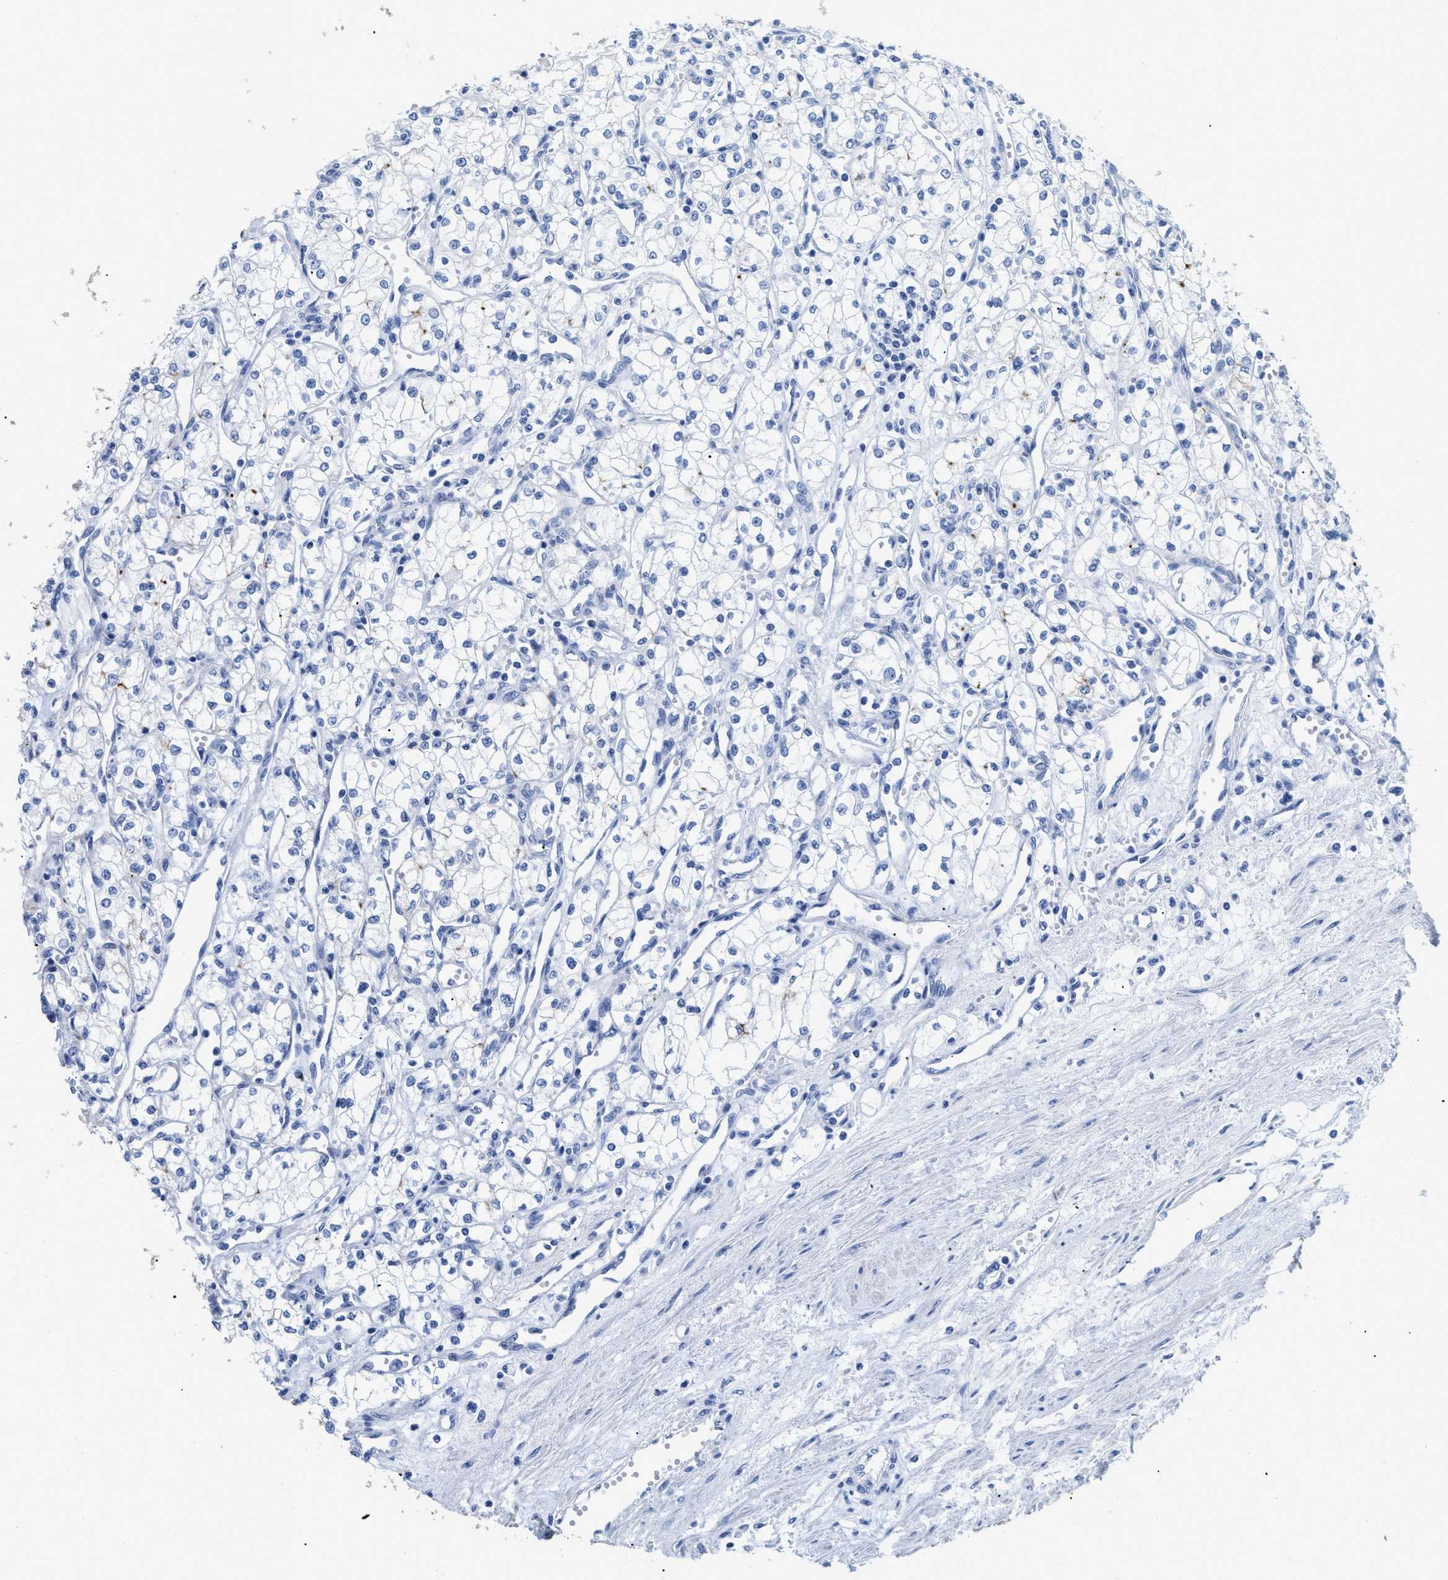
{"staining": {"intensity": "negative", "quantity": "none", "location": "none"}, "tissue": "renal cancer", "cell_type": "Tumor cells", "image_type": "cancer", "snomed": [{"axis": "morphology", "description": "Adenocarcinoma, NOS"}, {"axis": "topography", "description": "Kidney"}], "caption": "Immunohistochemical staining of renal cancer (adenocarcinoma) reveals no significant positivity in tumor cells. Nuclei are stained in blue.", "gene": "DLC1", "patient": {"sex": "male", "age": 59}}